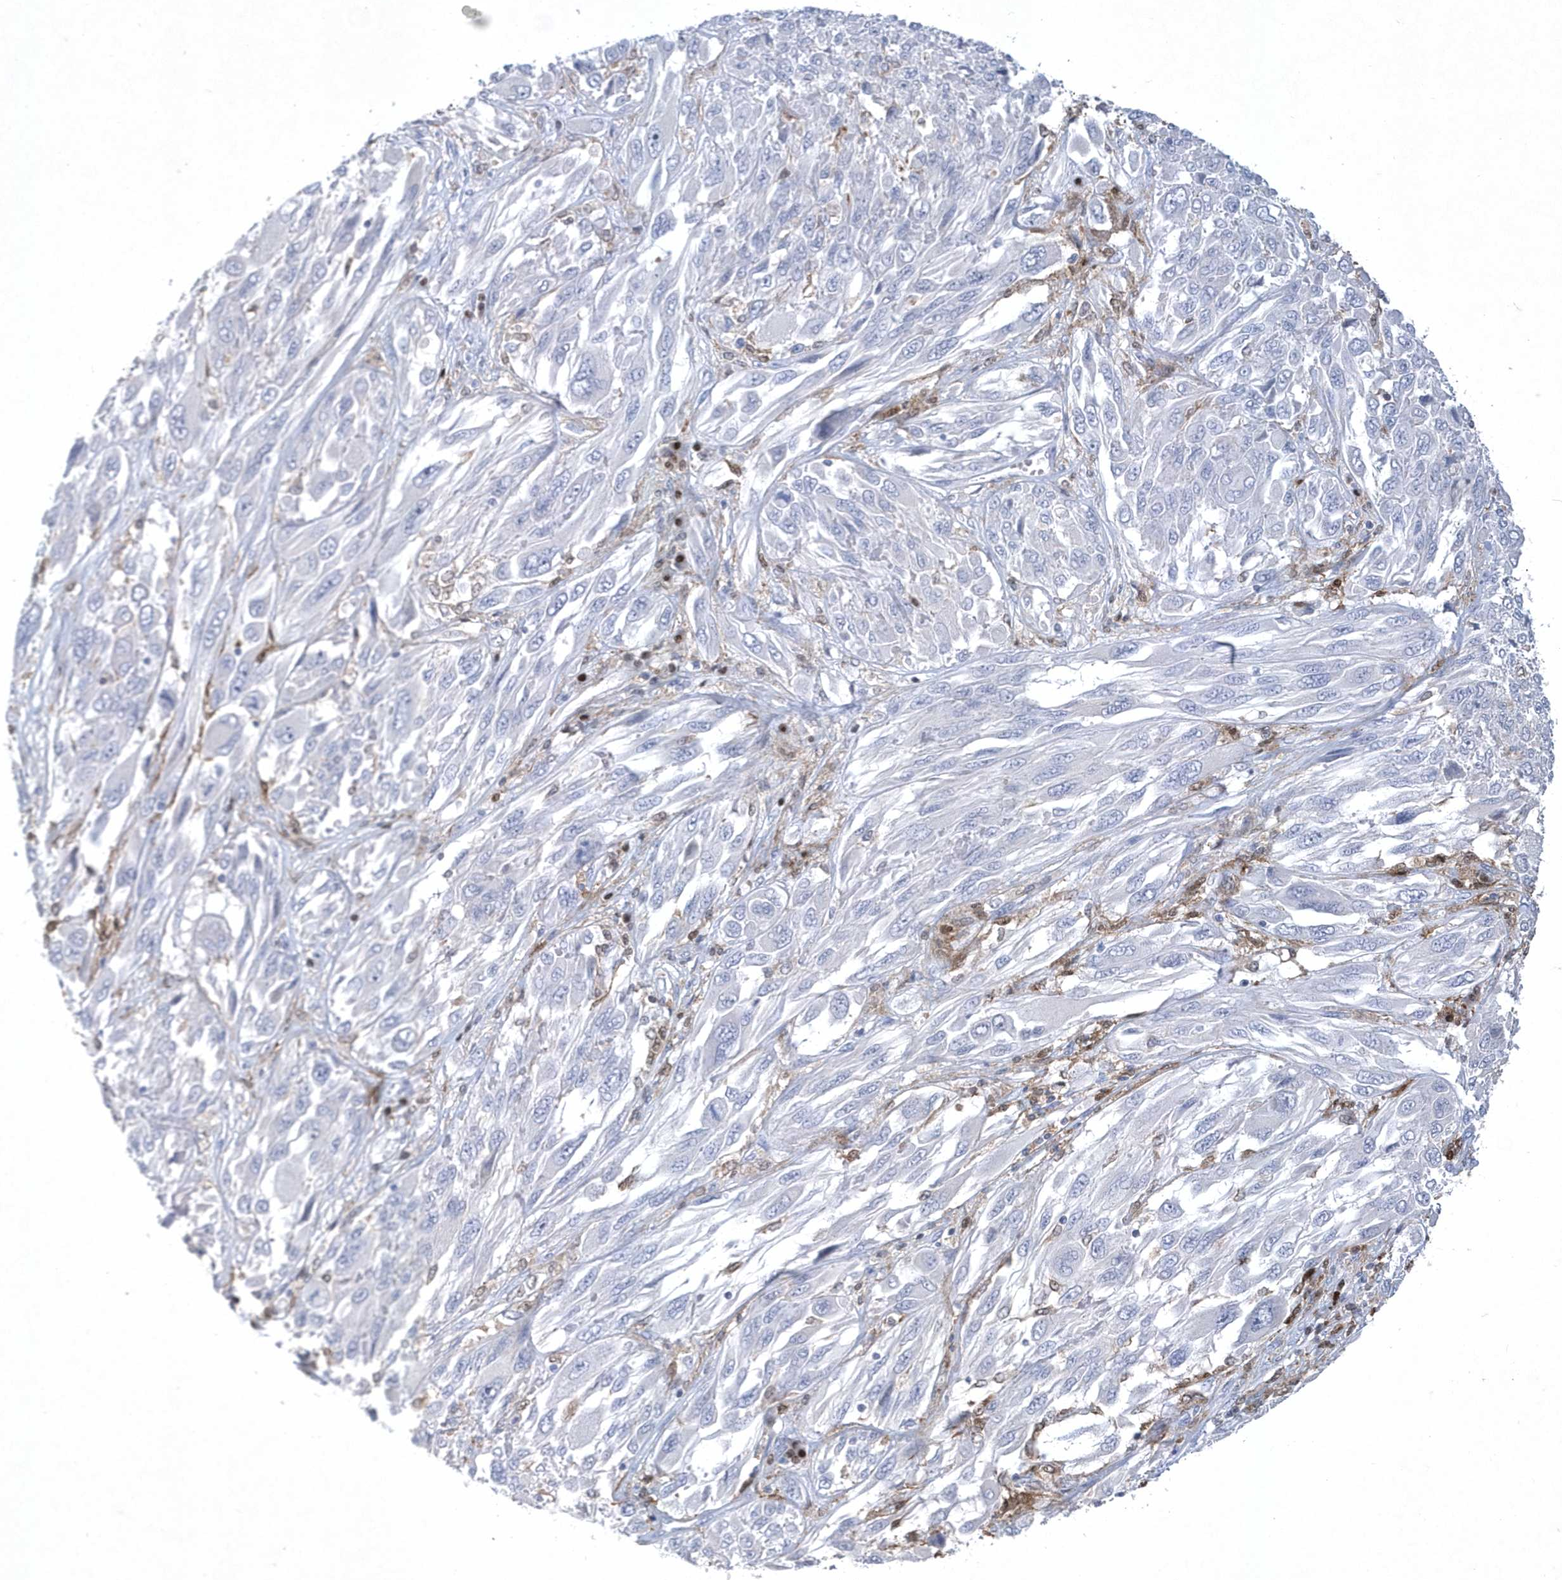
{"staining": {"intensity": "negative", "quantity": "none", "location": "none"}, "tissue": "melanoma", "cell_type": "Tumor cells", "image_type": "cancer", "snomed": [{"axis": "morphology", "description": "Malignant melanoma, NOS"}, {"axis": "topography", "description": "Skin"}], "caption": "Tumor cells are negative for brown protein staining in melanoma.", "gene": "BHLHA15", "patient": {"sex": "female", "age": 91}}